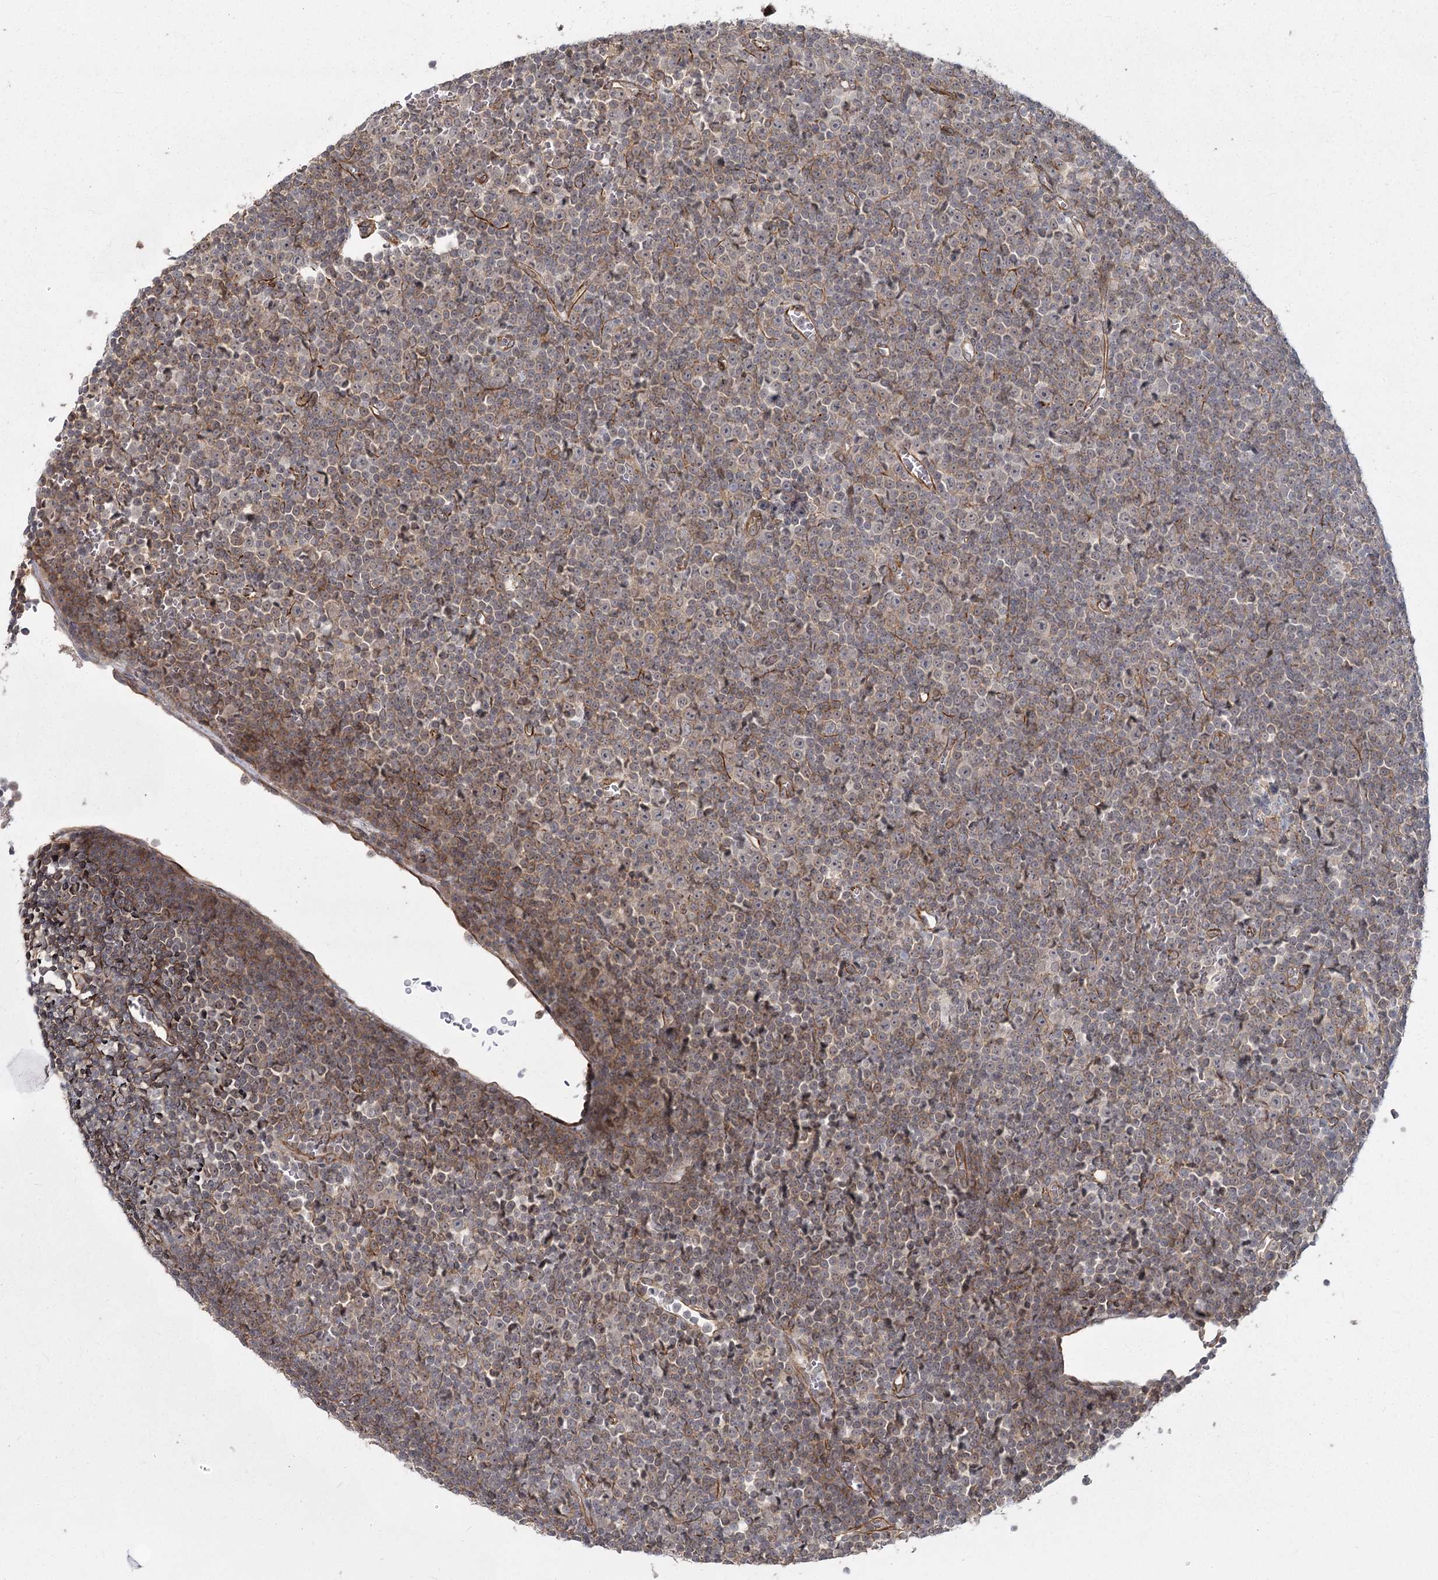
{"staining": {"intensity": "weak", "quantity": "25%-75%", "location": "cytoplasmic/membranous"}, "tissue": "lymphoma", "cell_type": "Tumor cells", "image_type": "cancer", "snomed": [{"axis": "morphology", "description": "Malignant lymphoma, non-Hodgkin's type, Low grade"}, {"axis": "topography", "description": "Lymph node"}], "caption": "Tumor cells reveal low levels of weak cytoplasmic/membranous expression in approximately 25%-75% of cells in low-grade malignant lymphoma, non-Hodgkin's type. Using DAB (3,3'-diaminobenzidine) (brown) and hematoxylin (blue) stains, captured at high magnification using brightfield microscopy.", "gene": "AP2M1", "patient": {"sex": "female", "age": 67}}